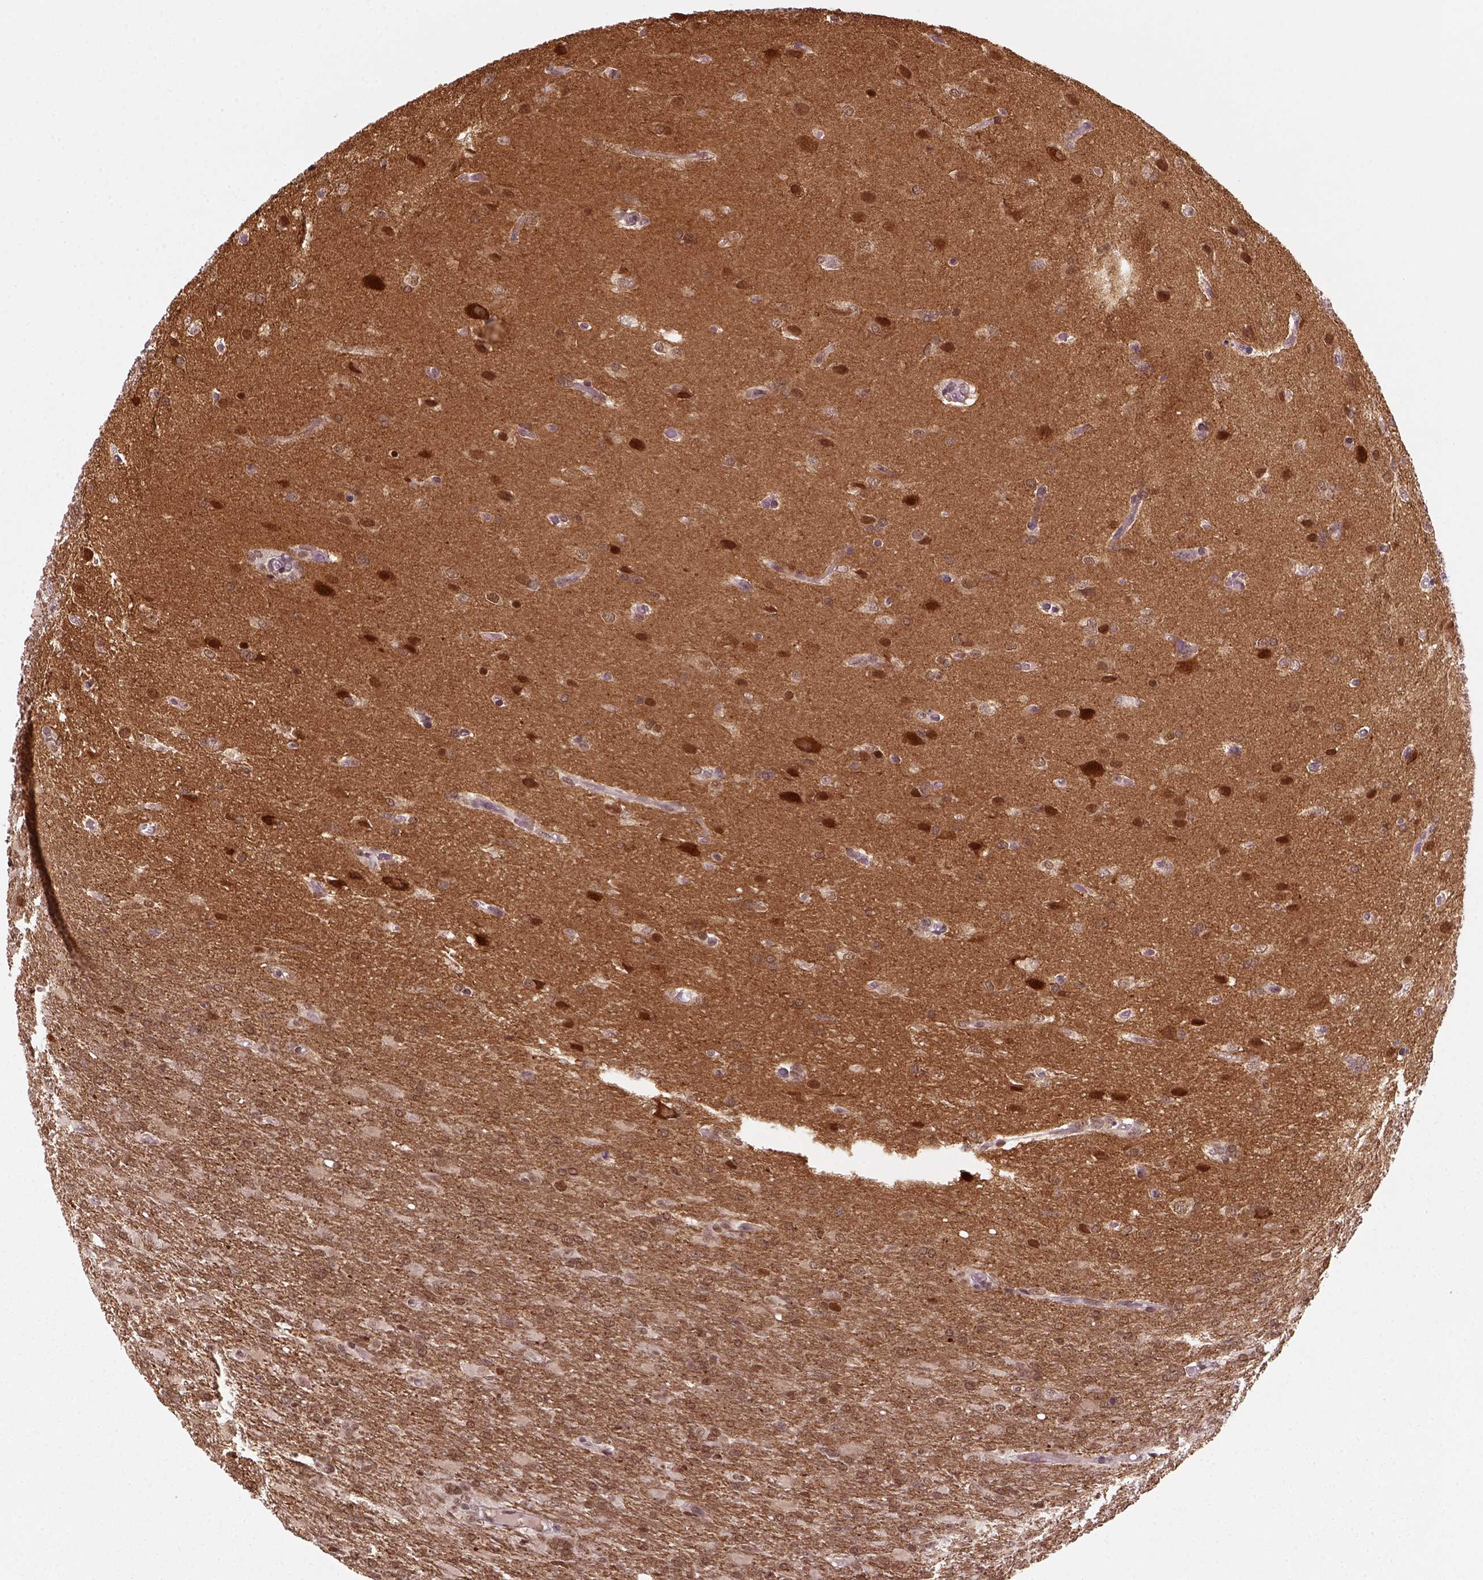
{"staining": {"intensity": "moderate", "quantity": ">75%", "location": "nuclear"}, "tissue": "glioma", "cell_type": "Tumor cells", "image_type": "cancer", "snomed": [{"axis": "morphology", "description": "Glioma, malignant, High grade"}, {"axis": "topography", "description": "Brain"}], "caption": "Protein expression analysis of malignant high-grade glioma reveals moderate nuclear expression in approximately >75% of tumor cells.", "gene": "GOT1", "patient": {"sex": "male", "age": 68}}